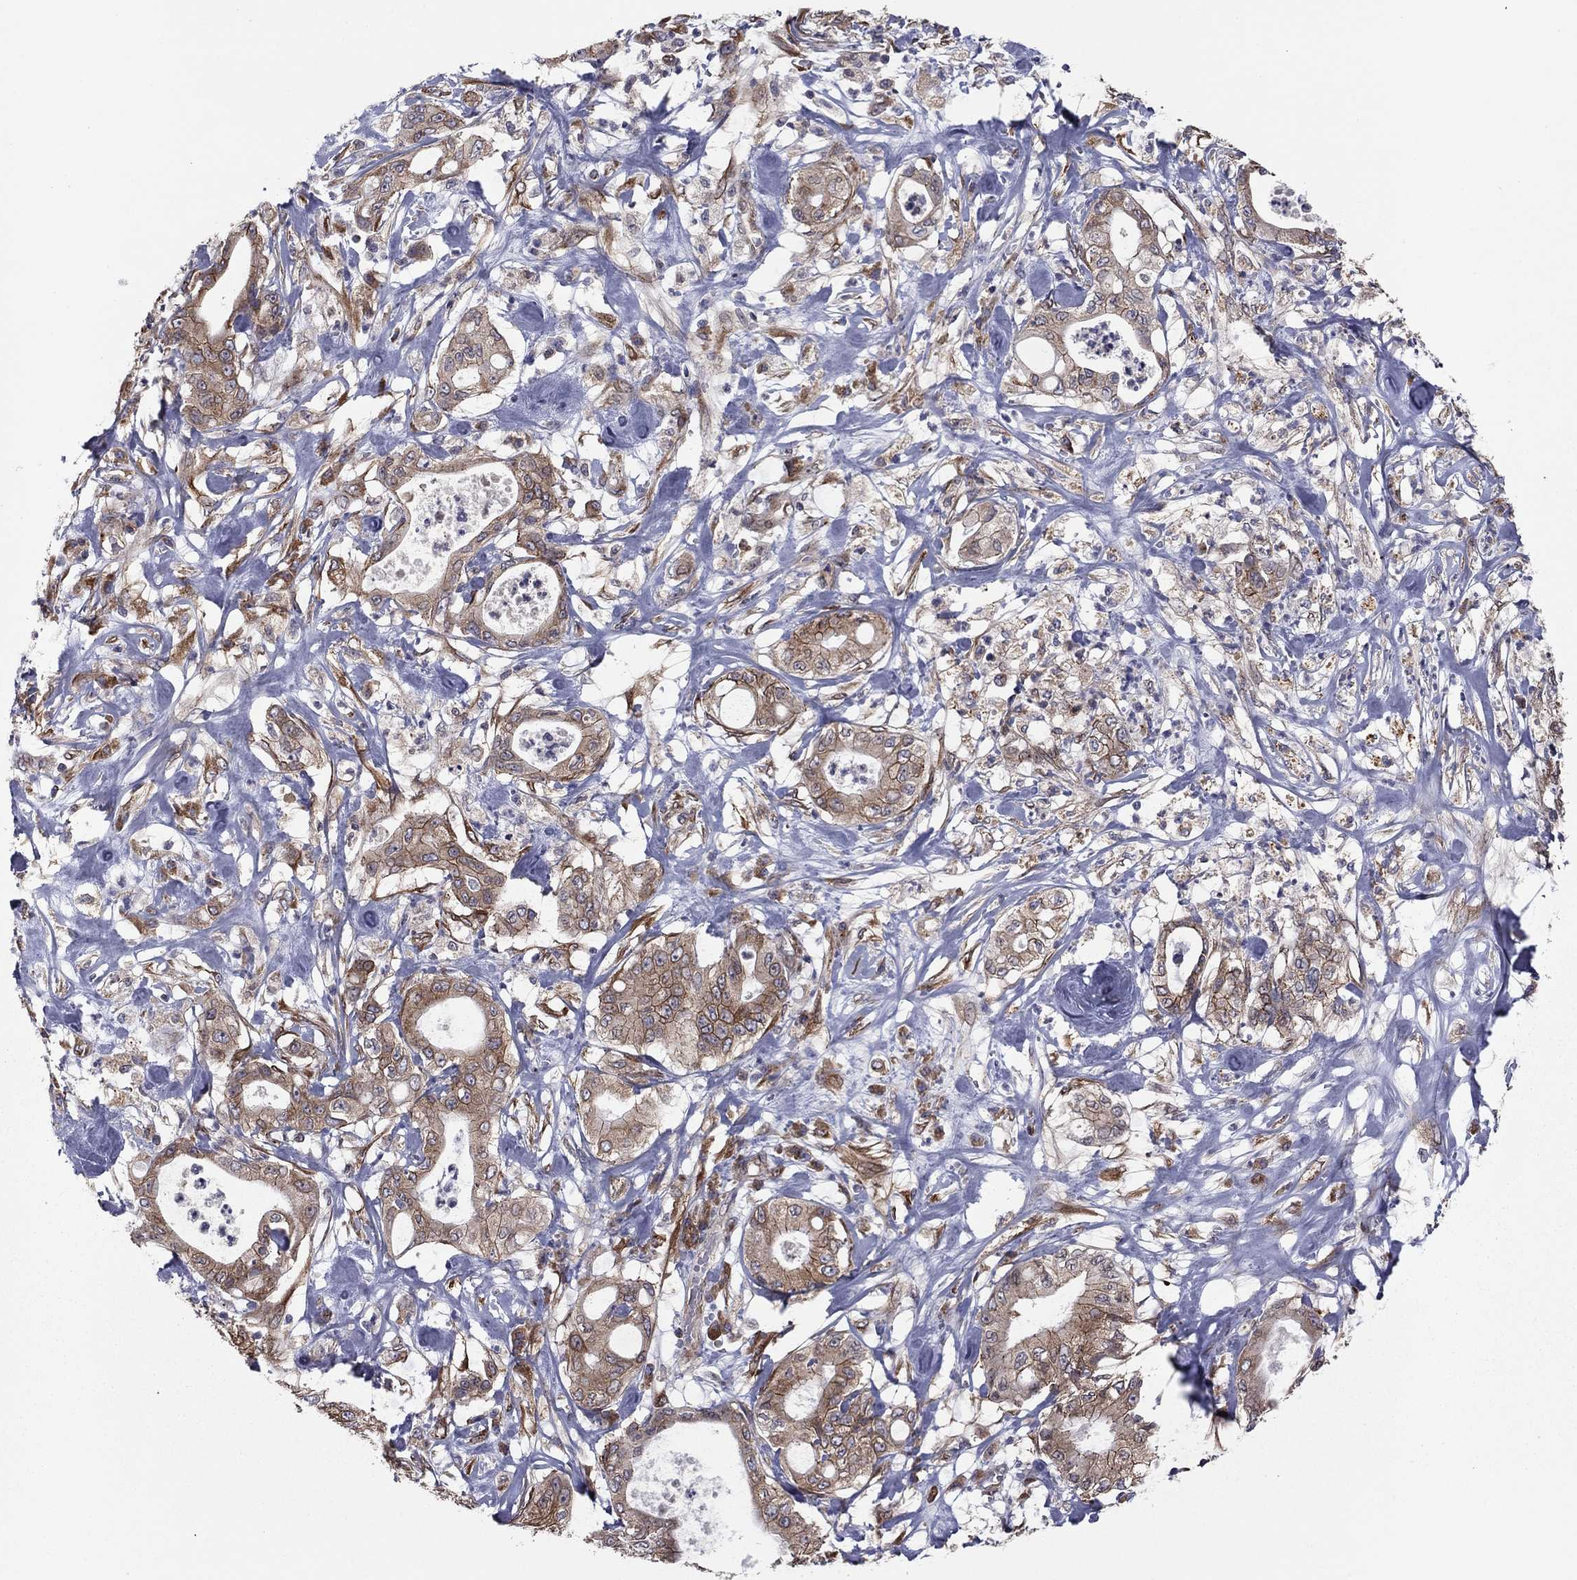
{"staining": {"intensity": "moderate", "quantity": "25%-75%", "location": "cytoplasmic/membranous"}, "tissue": "pancreatic cancer", "cell_type": "Tumor cells", "image_type": "cancer", "snomed": [{"axis": "morphology", "description": "Adenocarcinoma, NOS"}, {"axis": "topography", "description": "Pancreas"}], "caption": "Adenocarcinoma (pancreatic) stained with a protein marker demonstrates moderate staining in tumor cells.", "gene": "YIF1A", "patient": {"sex": "male", "age": 71}}